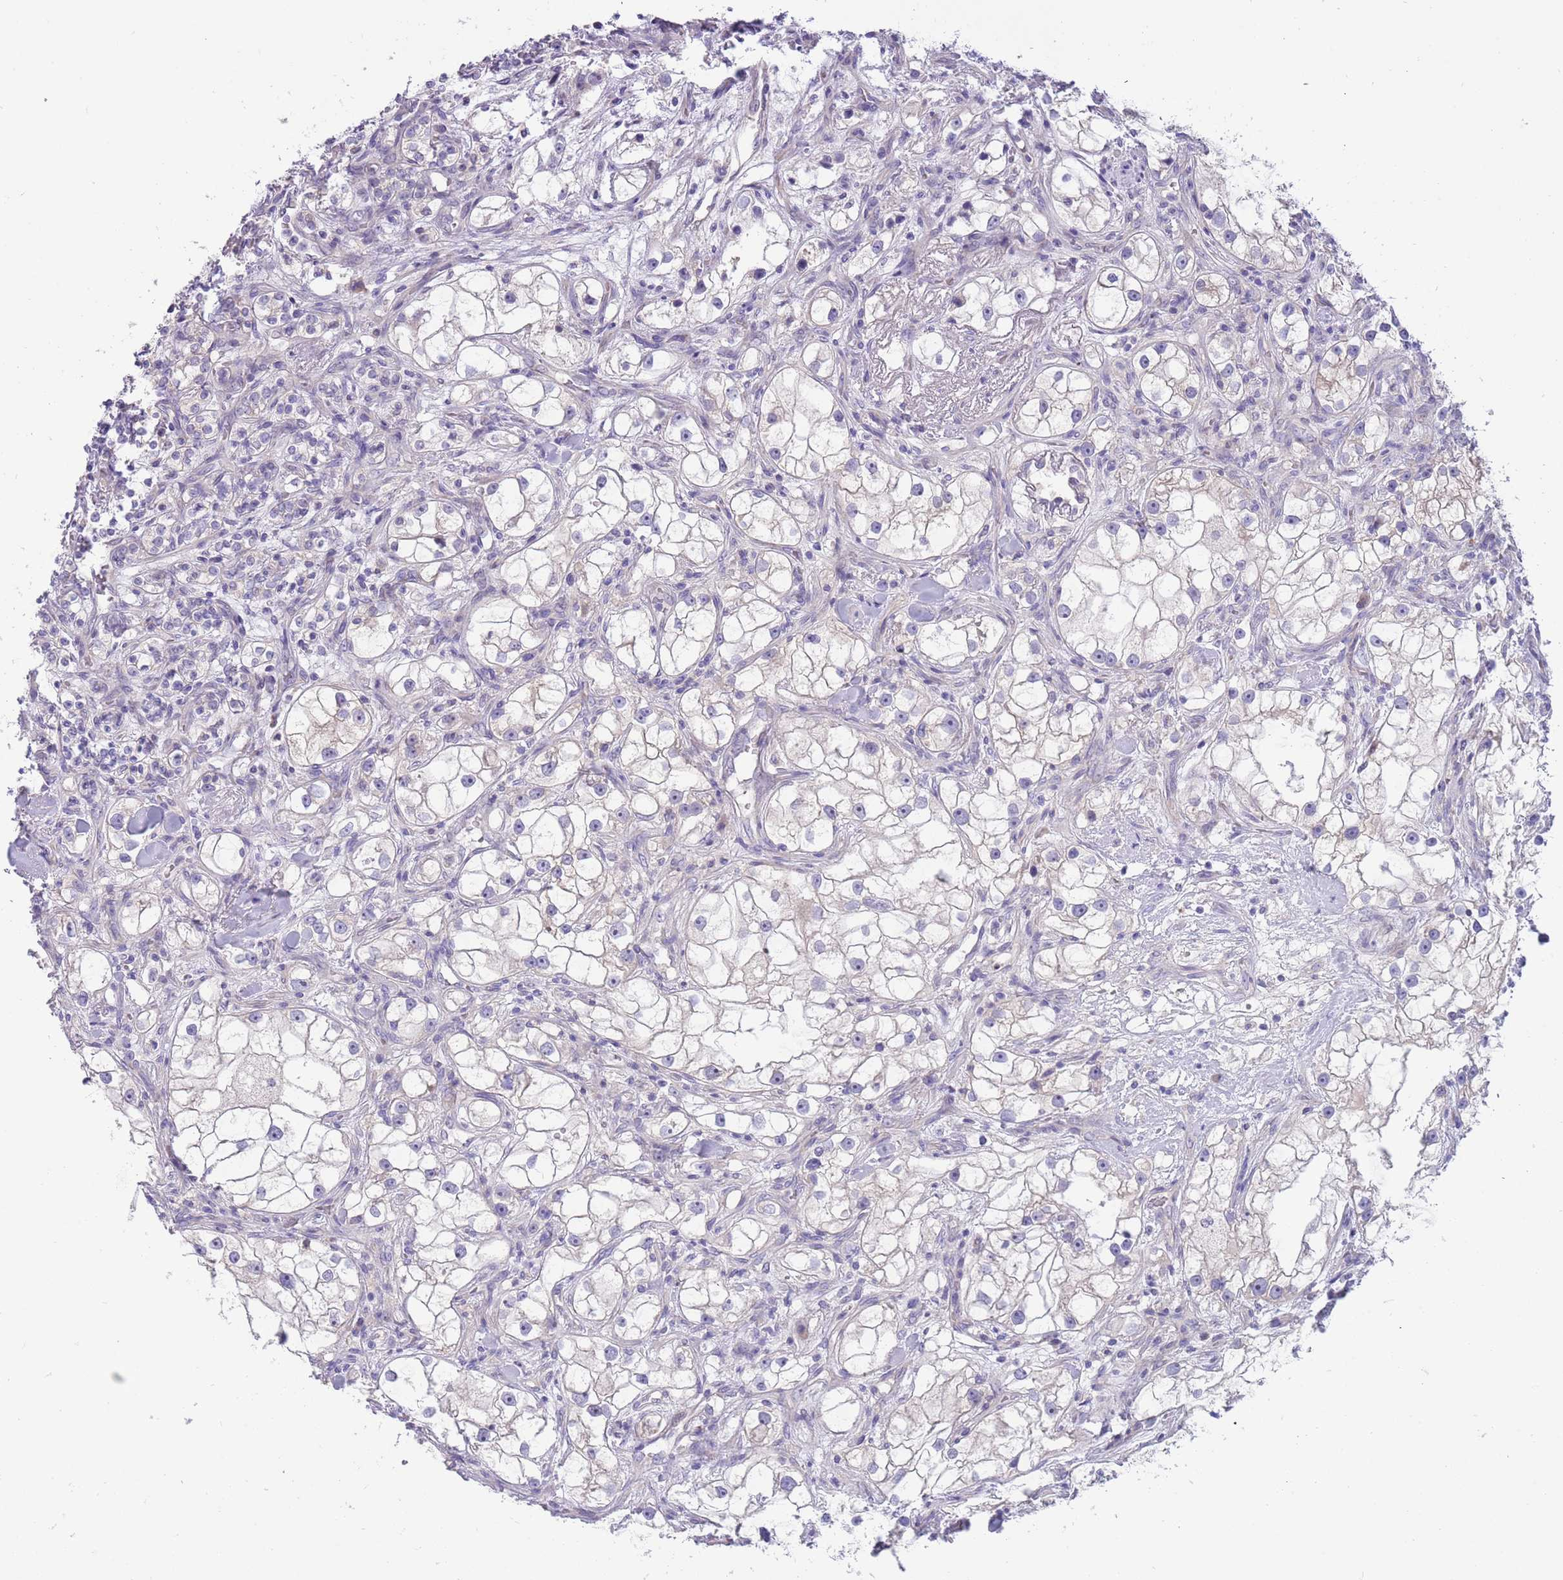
{"staining": {"intensity": "negative", "quantity": "none", "location": "none"}, "tissue": "renal cancer", "cell_type": "Tumor cells", "image_type": "cancer", "snomed": [{"axis": "morphology", "description": "Adenocarcinoma, NOS"}, {"axis": "topography", "description": "Kidney"}], "caption": "Immunohistochemistry (IHC) histopathology image of human renal cancer stained for a protein (brown), which demonstrates no staining in tumor cells.", "gene": "CABYR", "patient": {"sex": "male", "age": 77}}